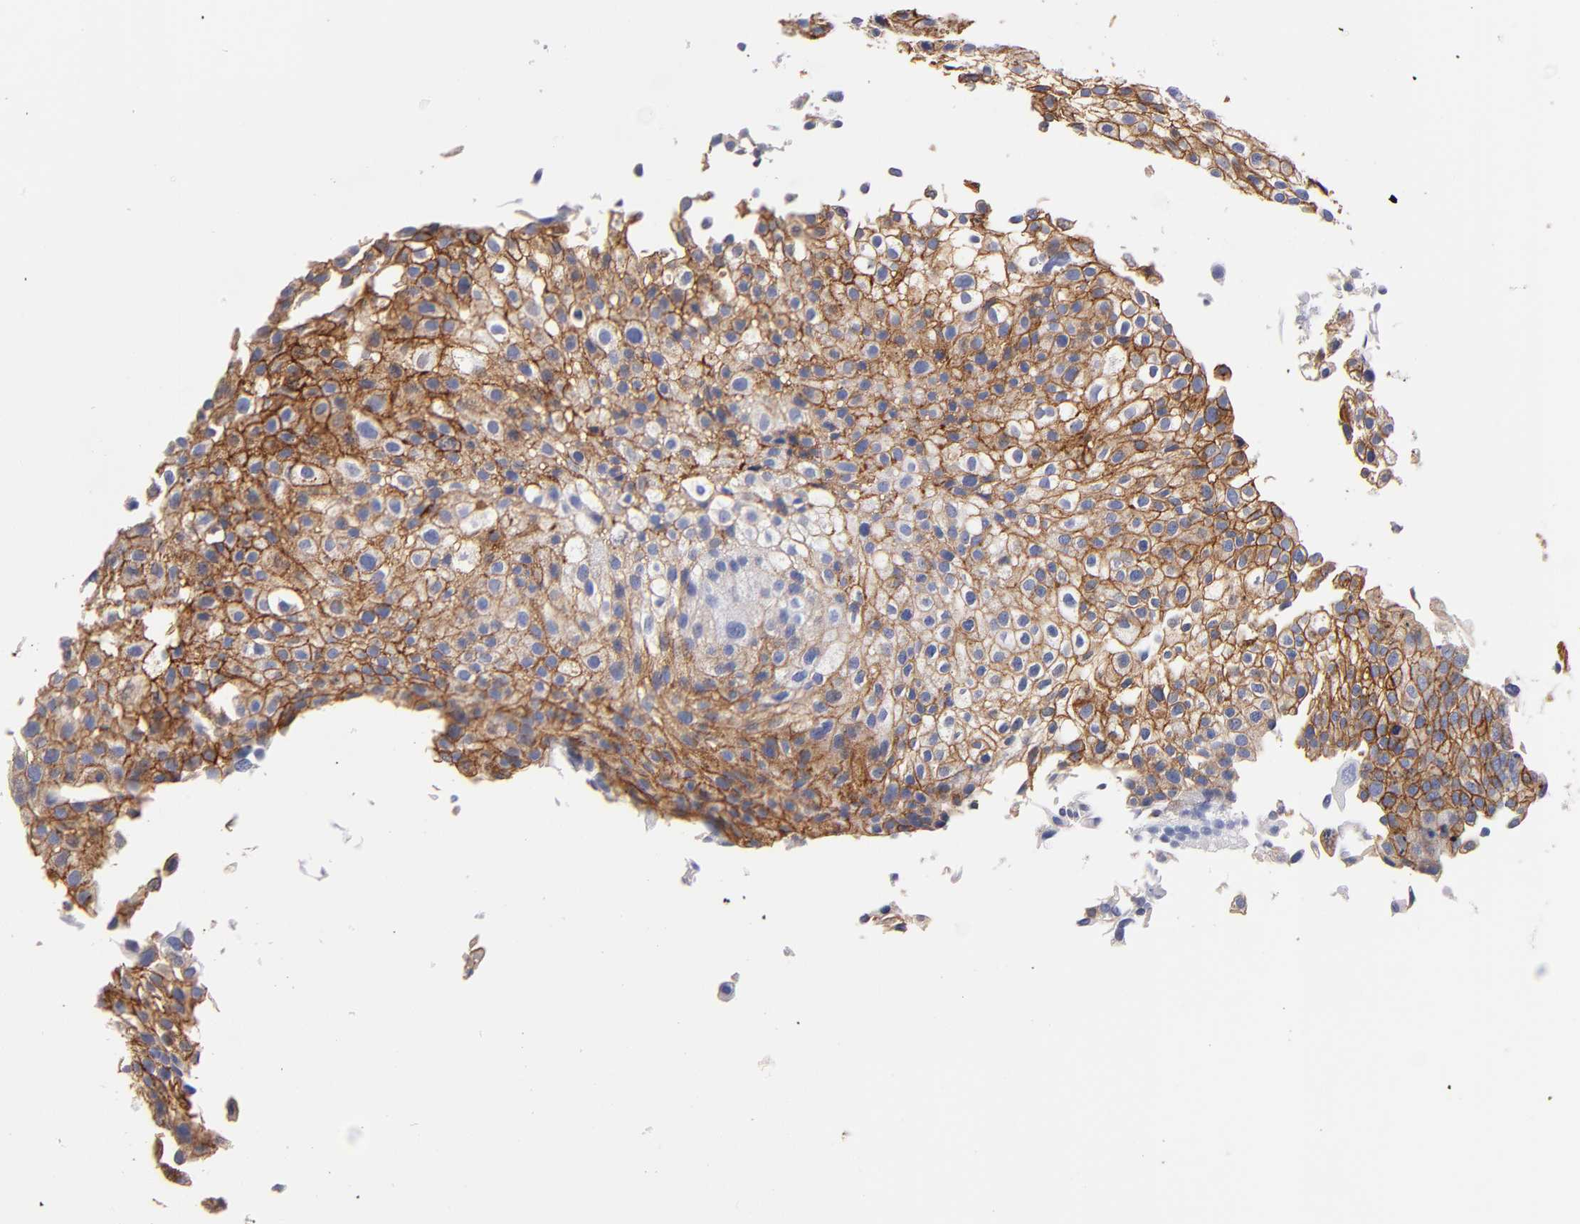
{"staining": {"intensity": "moderate", "quantity": "25%-75%", "location": "cytoplasmic/membranous"}, "tissue": "urothelial cancer", "cell_type": "Tumor cells", "image_type": "cancer", "snomed": [{"axis": "morphology", "description": "Urothelial carcinoma, Low grade"}, {"axis": "topography", "description": "Urinary bladder"}], "caption": "There is medium levels of moderate cytoplasmic/membranous positivity in tumor cells of low-grade urothelial carcinoma, as demonstrated by immunohistochemical staining (brown color).", "gene": "KIT", "patient": {"sex": "female", "age": 89}}